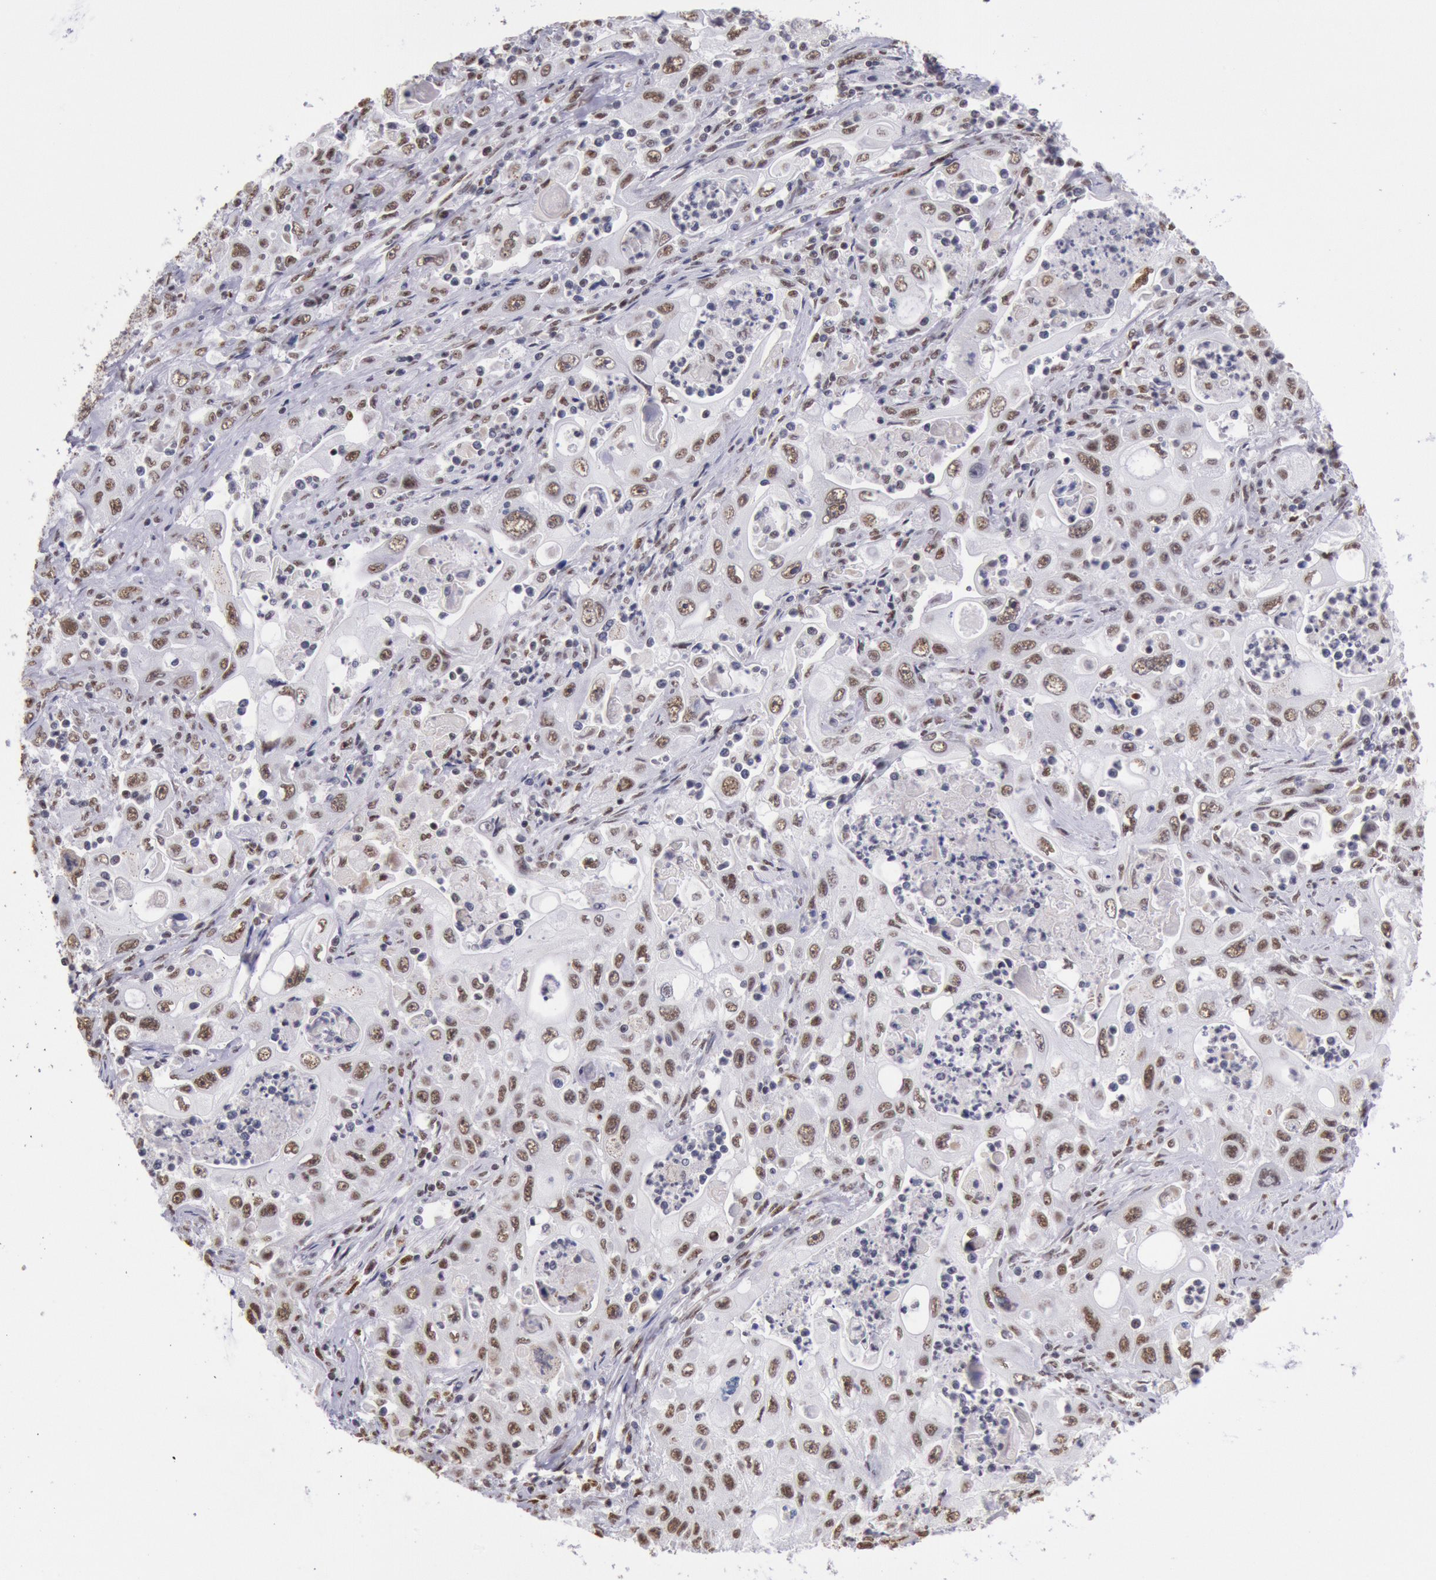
{"staining": {"intensity": "moderate", "quantity": ">75%", "location": "nuclear"}, "tissue": "pancreatic cancer", "cell_type": "Tumor cells", "image_type": "cancer", "snomed": [{"axis": "morphology", "description": "Adenocarcinoma, NOS"}, {"axis": "topography", "description": "Pancreas"}], "caption": "Immunohistochemistry photomicrograph of human pancreatic adenocarcinoma stained for a protein (brown), which demonstrates medium levels of moderate nuclear positivity in approximately >75% of tumor cells.", "gene": "SNRPD3", "patient": {"sex": "male", "age": 70}}